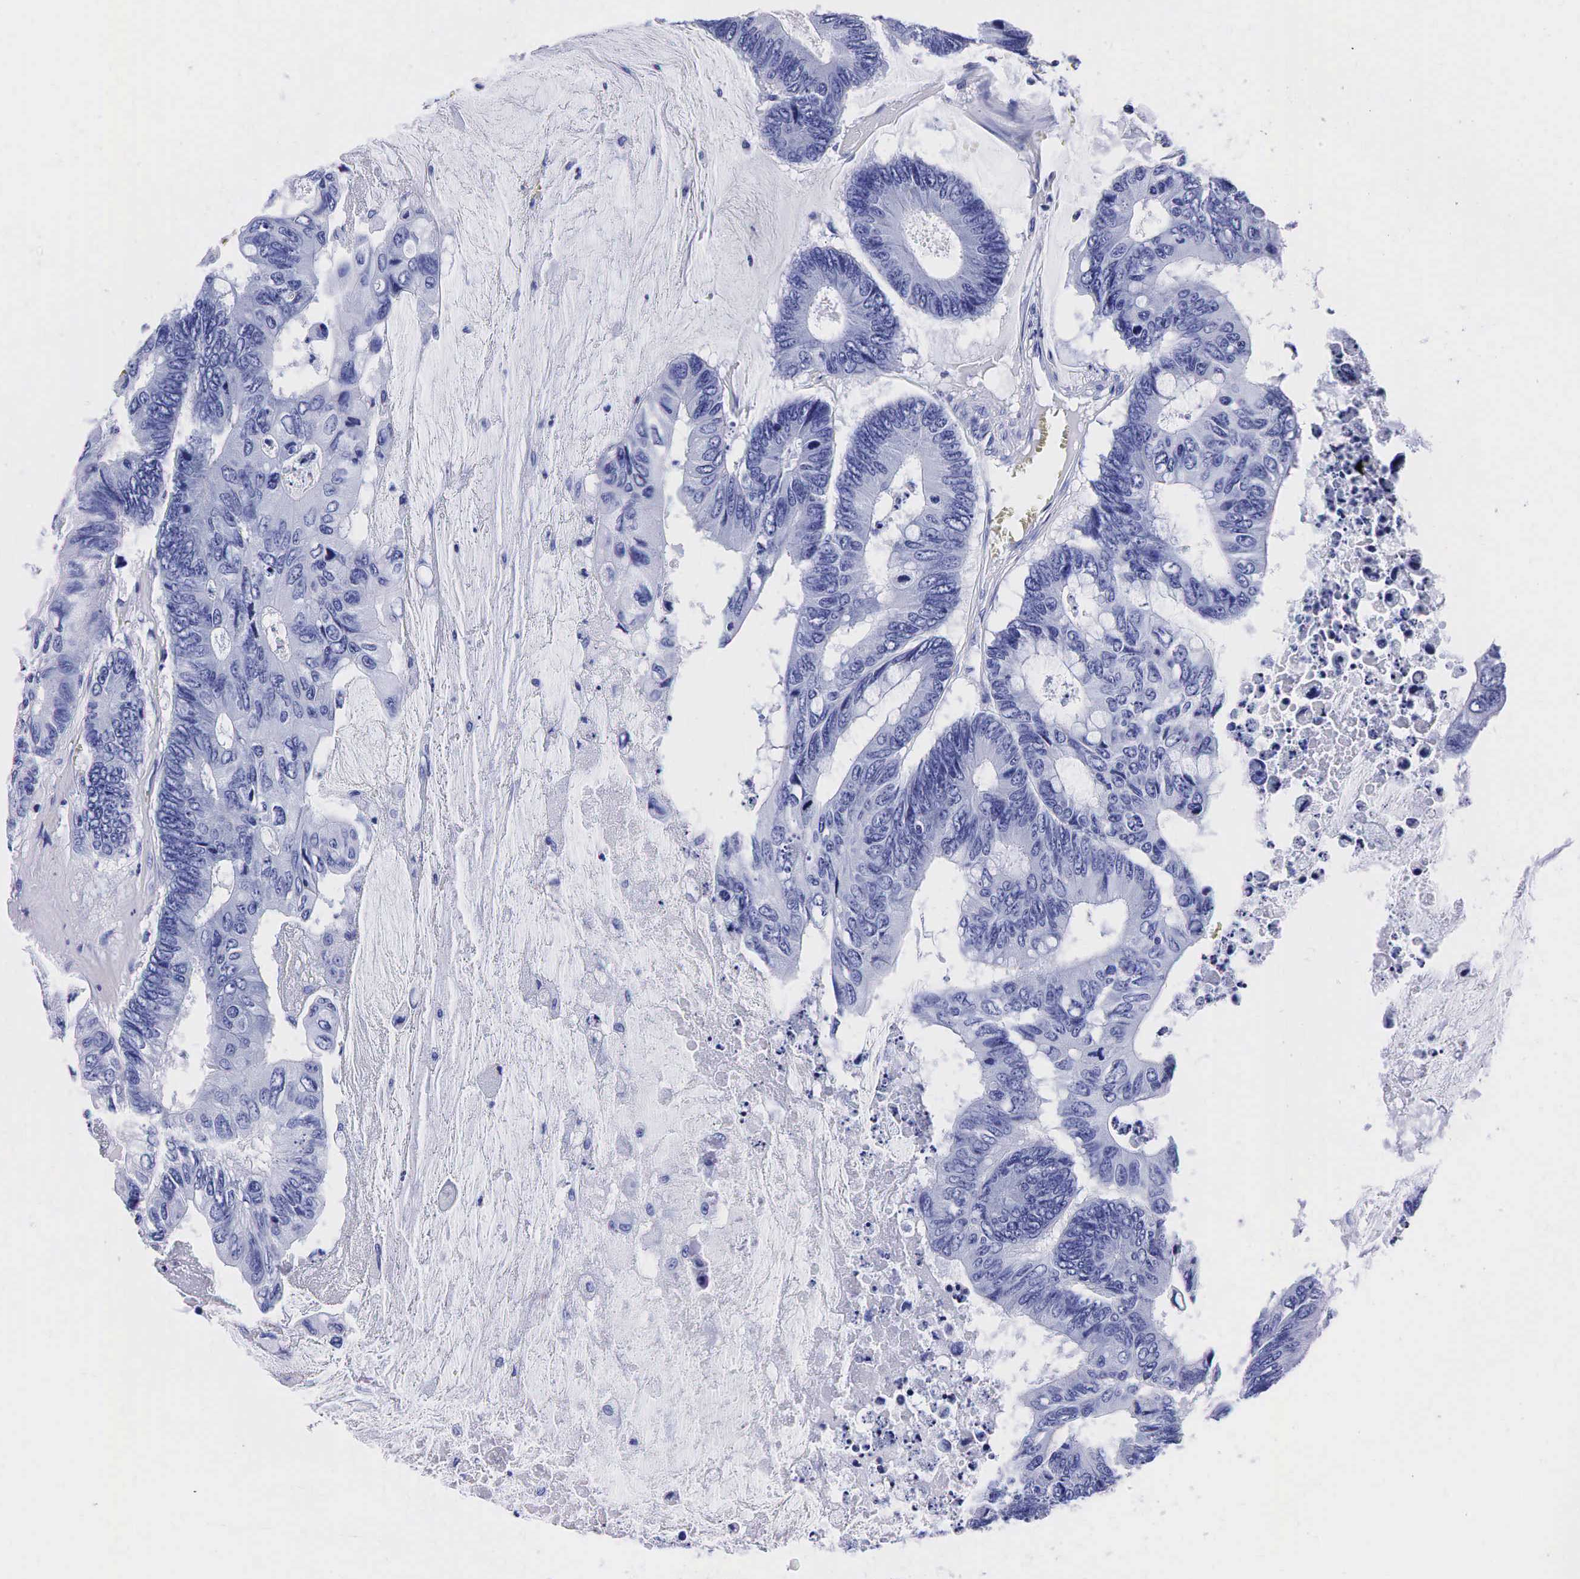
{"staining": {"intensity": "negative", "quantity": "none", "location": "none"}, "tissue": "colorectal cancer", "cell_type": "Tumor cells", "image_type": "cancer", "snomed": [{"axis": "morphology", "description": "Adenocarcinoma, NOS"}, {"axis": "topography", "description": "Colon"}], "caption": "Tumor cells show no significant protein staining in colorectal cancer (adenocarcinoma).", "gene": "TG", "patient": {"sex": "male", "age": 65}}